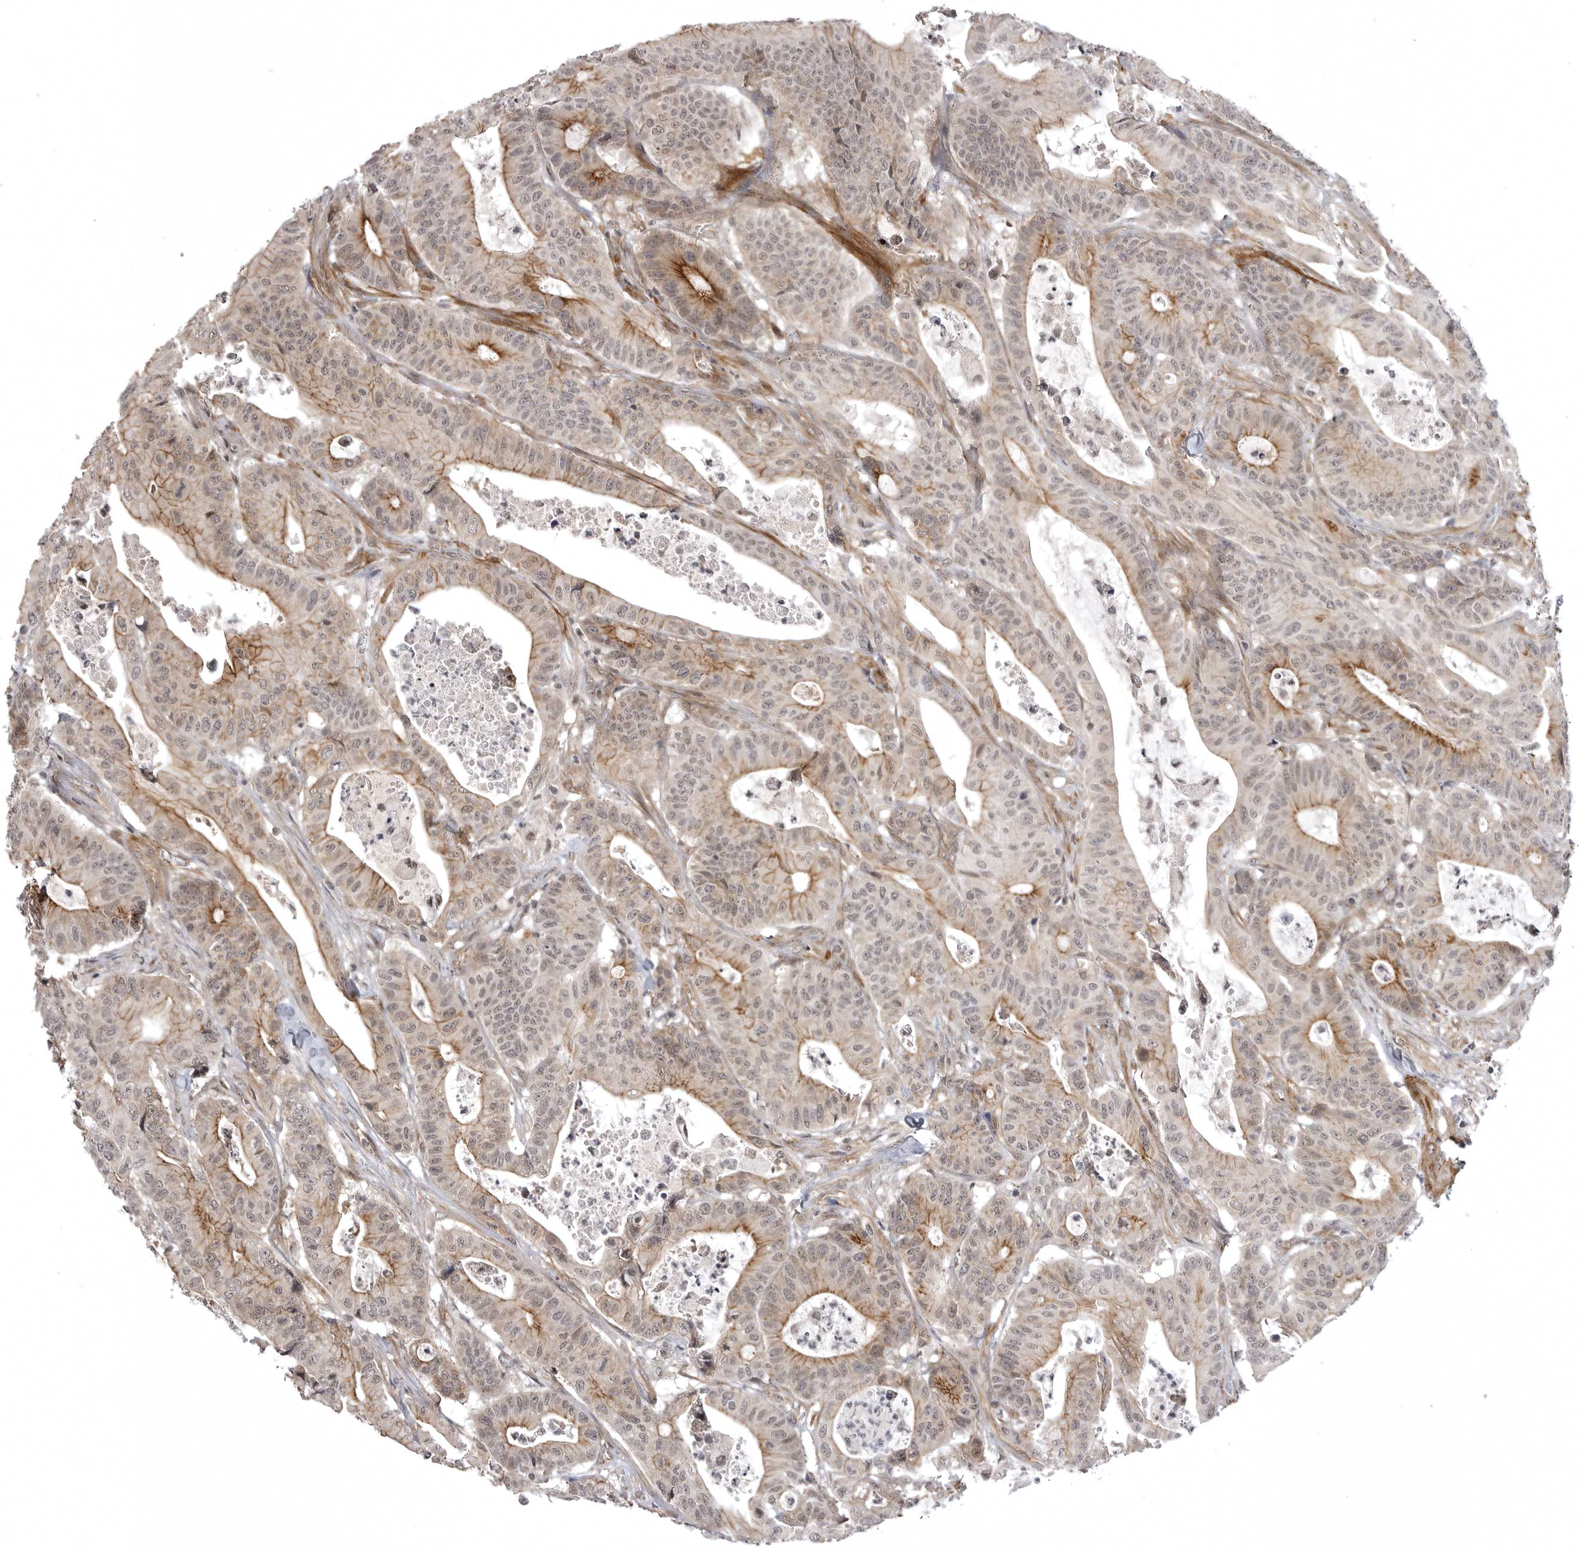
{"staining": {"intensity": "strong", "quantity": "25%-75%", "location": "cytoplasmic/membranous"}, "tissue": "colorectal cancer", "cell_type": "Tumor cells", "image_type": "cancer", "snomed": [{"axis": "morphology", "description": "Adenocarcinoma, NOS"}, {"axis": "topography", "description": "Colon"}], "caption": "A brown stain labels strong cytoplasmic/membranous positivity of a protein in colorectal adenocarcinoma tumor cells.", "gene": "SORBS1", "patient": {"sex": "female", "age": 84}}